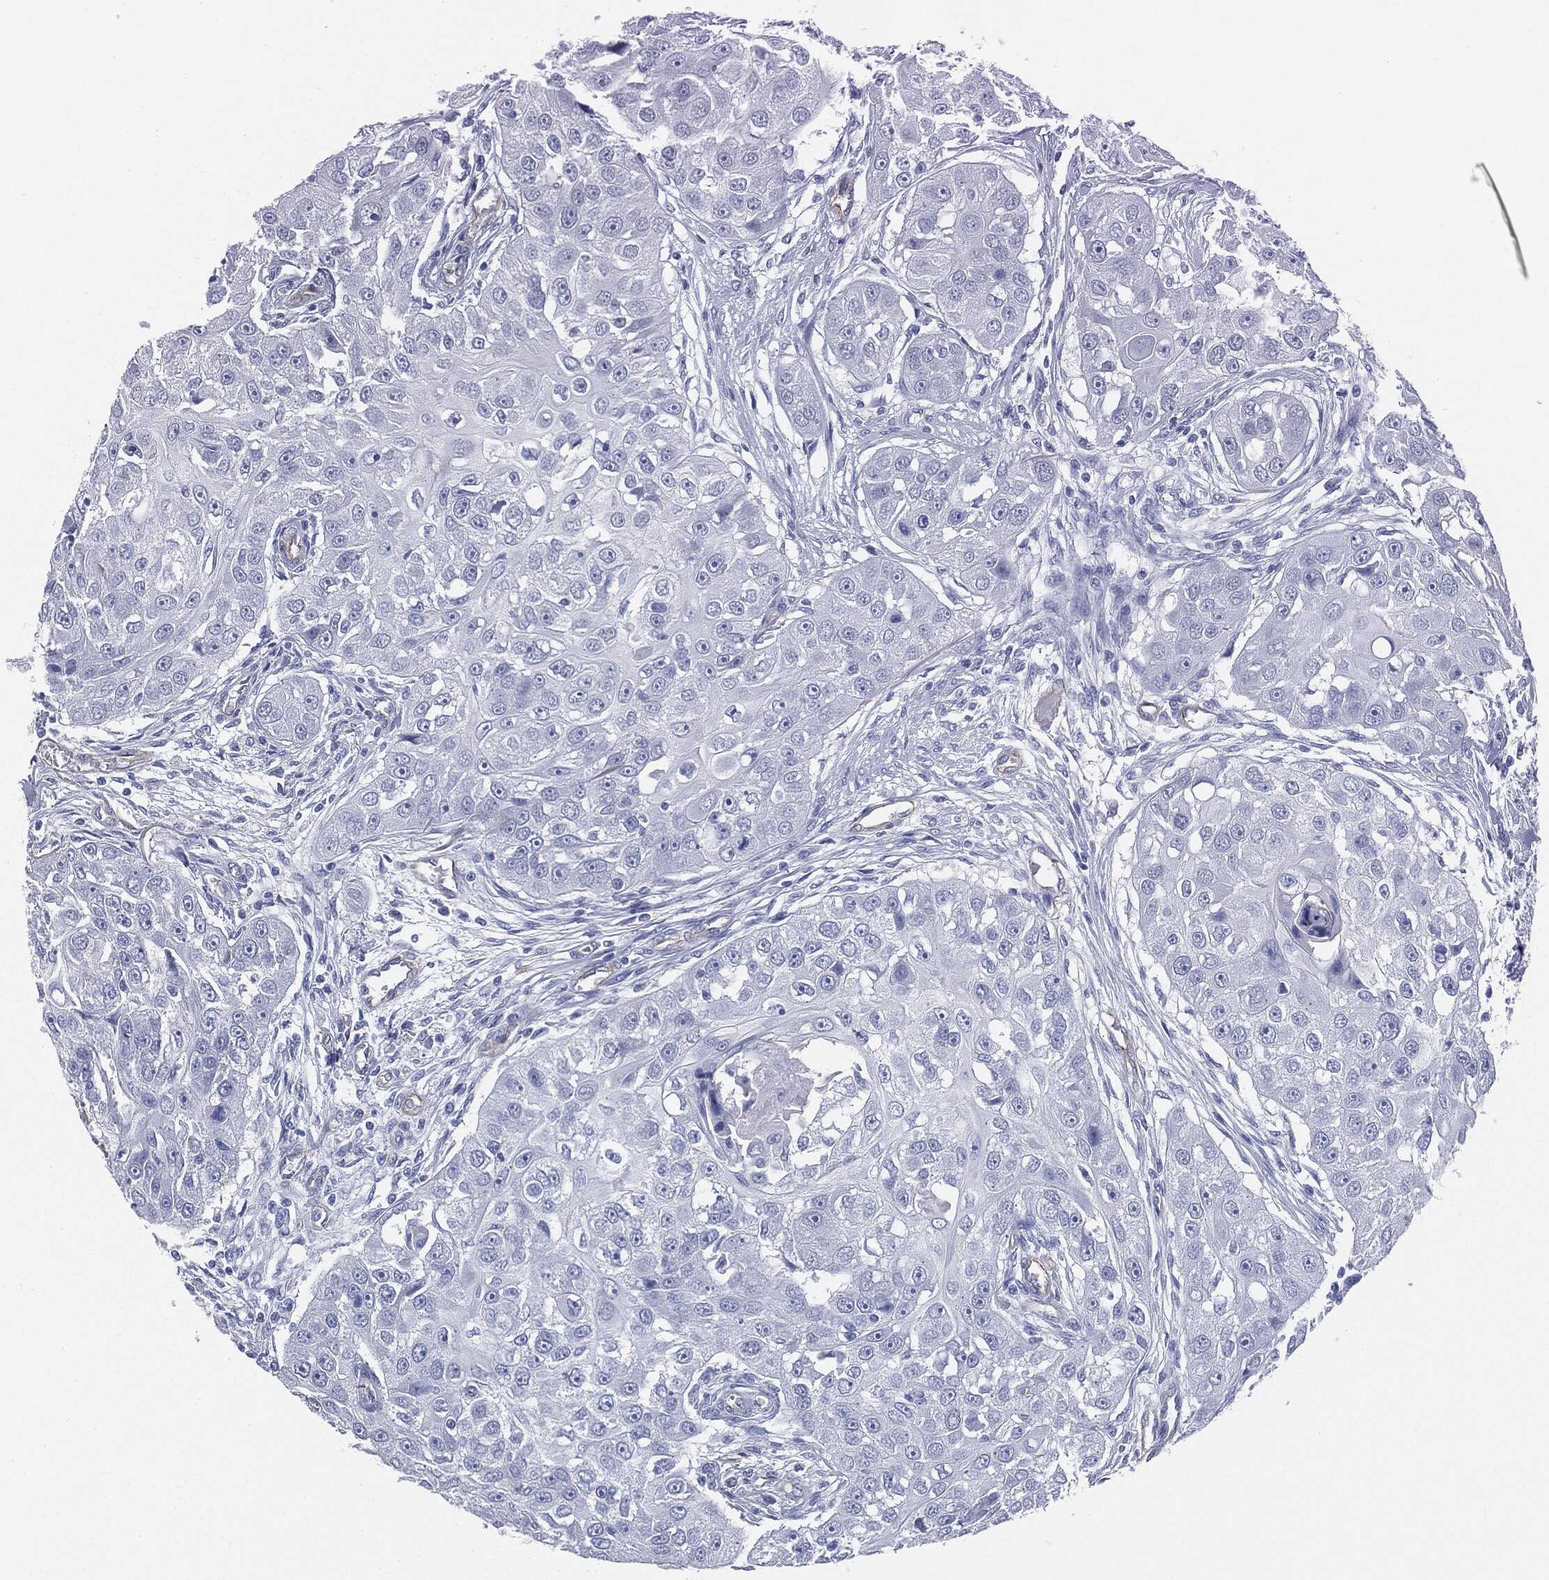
{"staining": {"intensity": "negative", "quantity": "none", "location": "none"}, "tissue": "head and neck cancer", "cell_type": "Tumor cells", "image_type": "cancer", "snomed": [{"axis": "morphology", "description": "Squamous cell carcinoma, NOS"}, {"axis": "topography", "description": "Head-Neck"}], "caption": "IHC histopathology image of neoplastic tissue: human squamous cell carcinoma (head and neck) stained with DAB reveals no significant protein expression in tumor cells. The staining was performed using DAB (3,3'-diaminobenzidine) to visualize the protein expression in brown, while the nuclei were stained in blue with hematoxylin (Magnification: 20x).", "gene": "MUC5AC", "patient": {"sex": "male", "age": 51}}